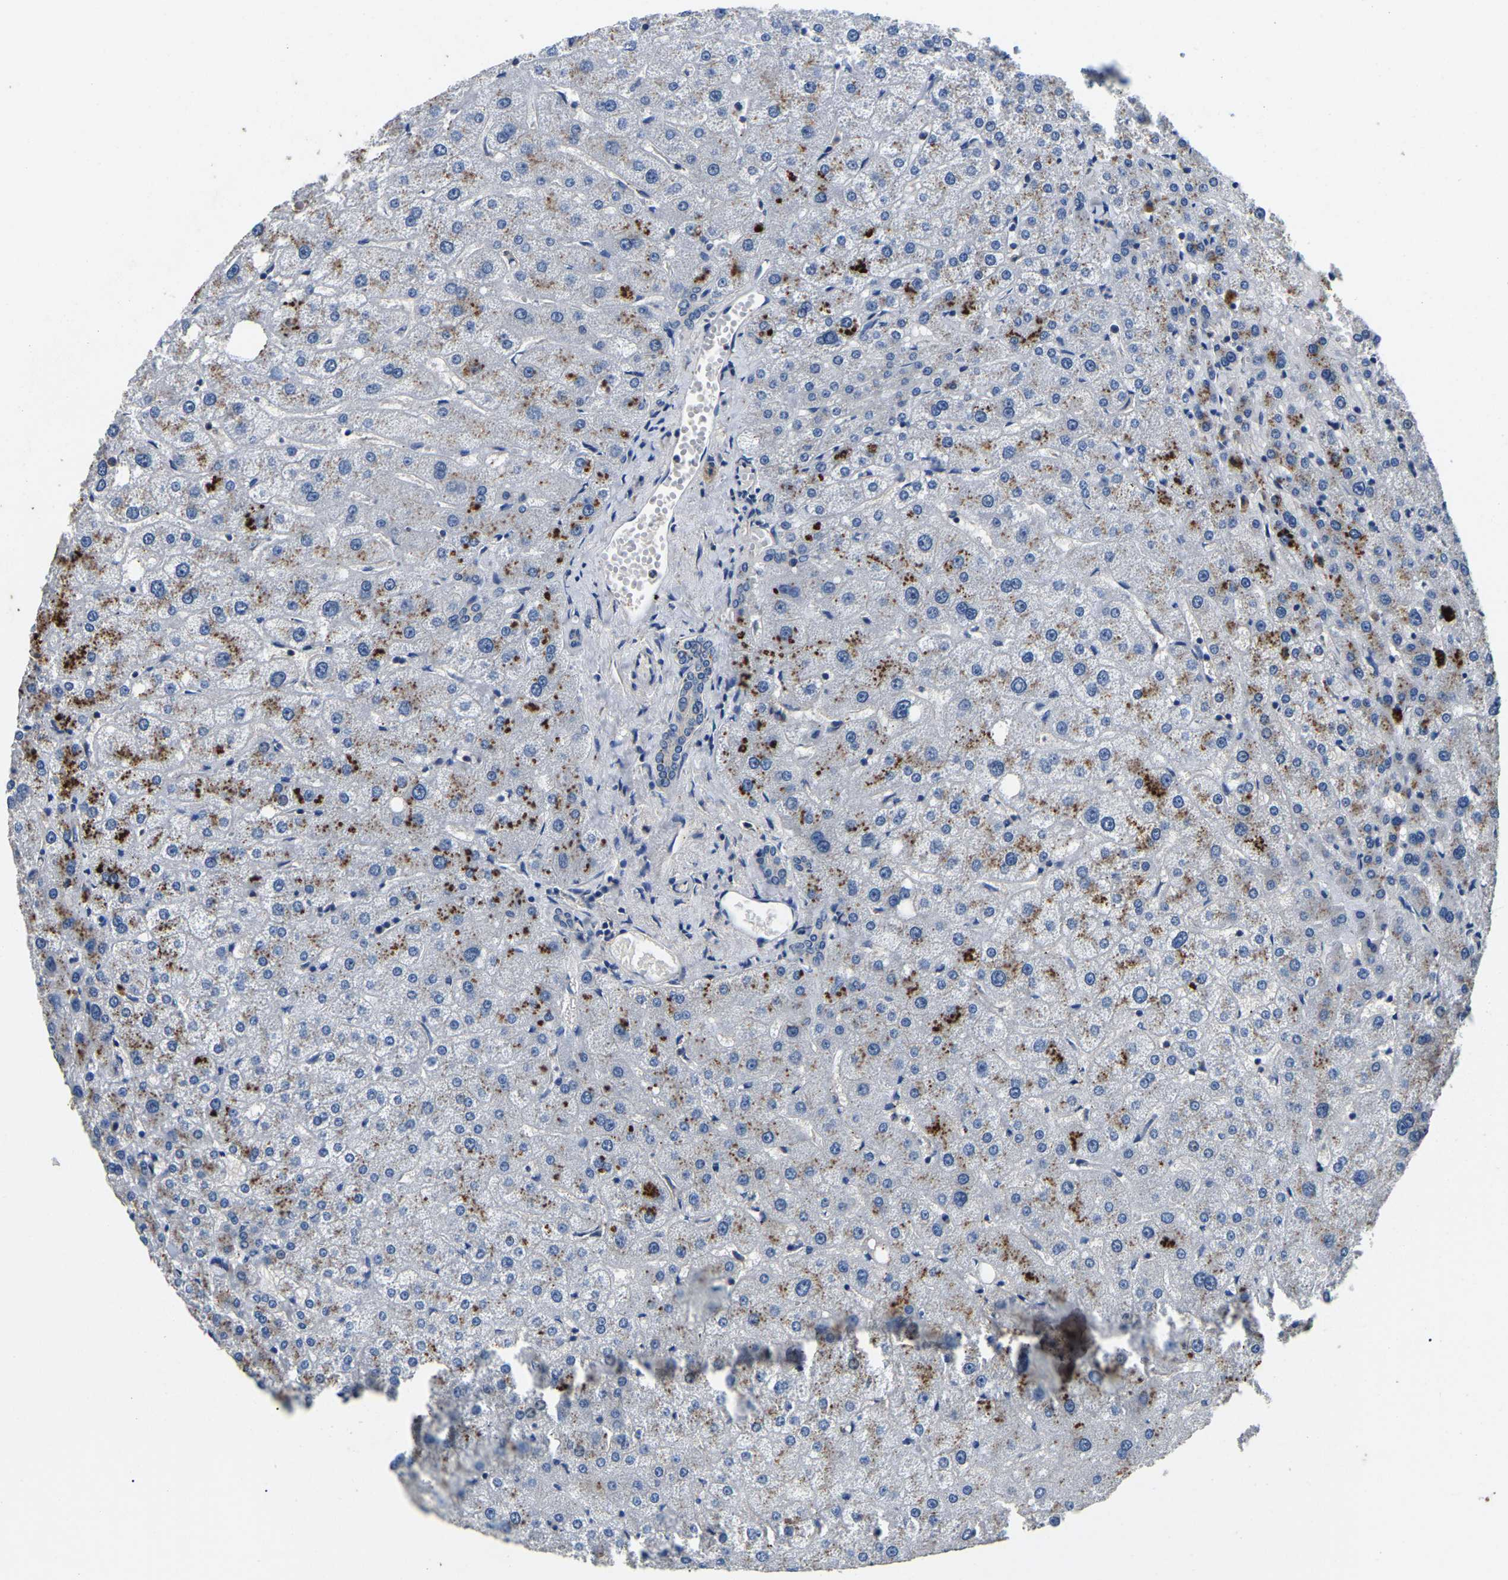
{"staining": {"intensity": "negative", "quantity": "none", "location": "none"}, "tissue": "liver", "cell_type": "Cholangiocytes", "image_type": "normal", "snomed": [{"axis": "morphology", "description": "Normal tissue, NOS"}, {"axis": "topography", "description": "Liver"}], "caption": "This is a image of immunohistochemistry staining of benign liver, which shows no expression in cholangiocytes.", "gene": "SMPD2", "patient": {"sex": "male", "age": 73}}